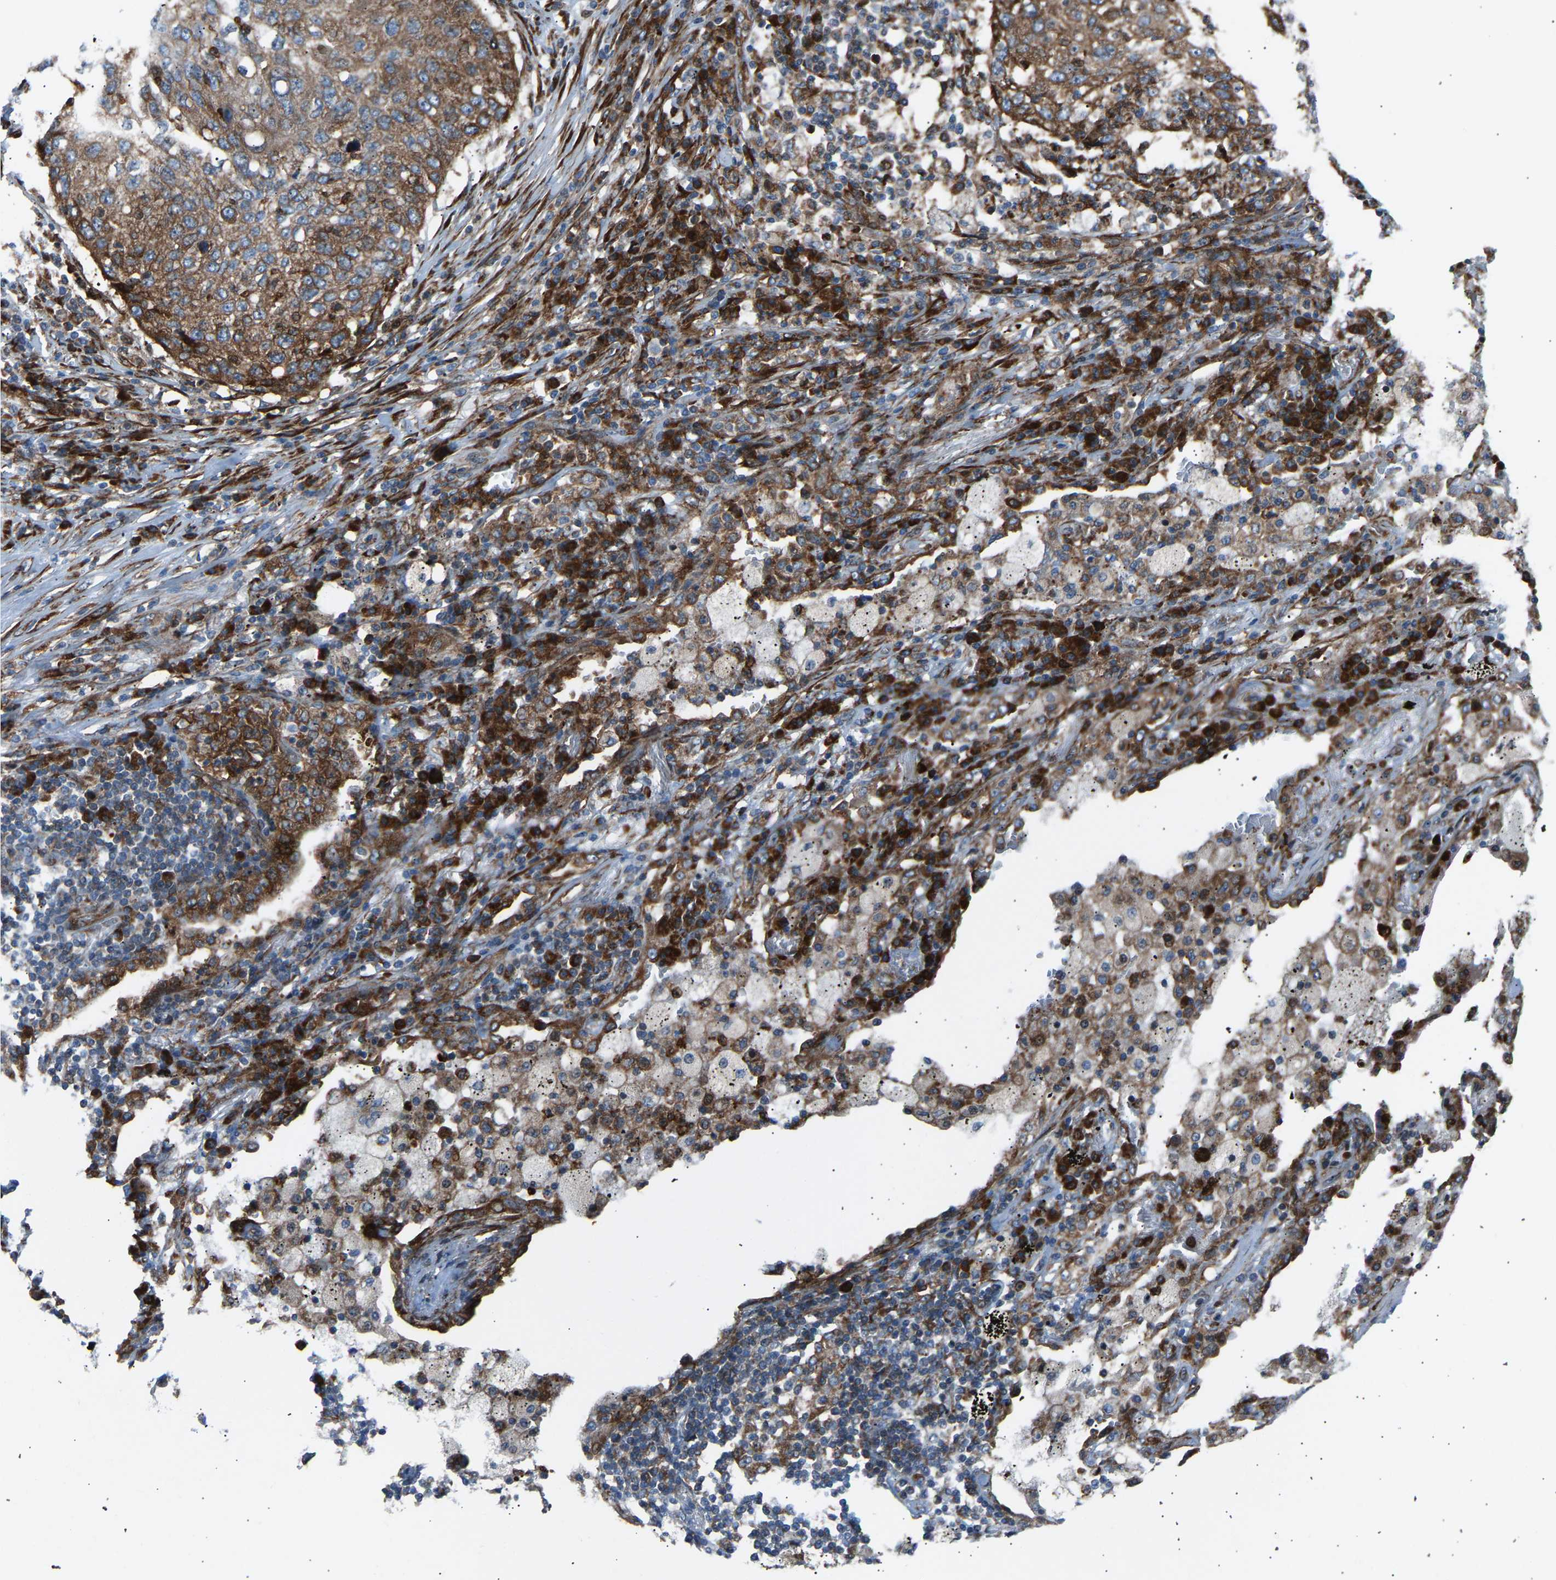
{"staining": {"intensity": "moderate", "quantity": ">75%", "location": "cytoplasmic/membranous"}, "tissue": "lung cancer", "cell_type": "Tumor cells", "image_type": "cancer", "snomed": [{"axis": "morphology", "description": "Squamous cell carcinoma, NOS"}, {"axis": "topography", "description": "Lung"}], "caption": "High-magnification brightfield microscopy of lung squamous cell carcinoma stained with DAB (brown) and counterstained with hematoxylin (blue). tumor cells exhibit moderate cytoplasmic/membranous positivity is seen in approximately>75% of cells. Using DAB (brown) and hematoxylin (blue) stains, captured at high magnification using brightfield microscopy.", "gene": "VPS41", "patient": {"sex": "female", "age": 63}}